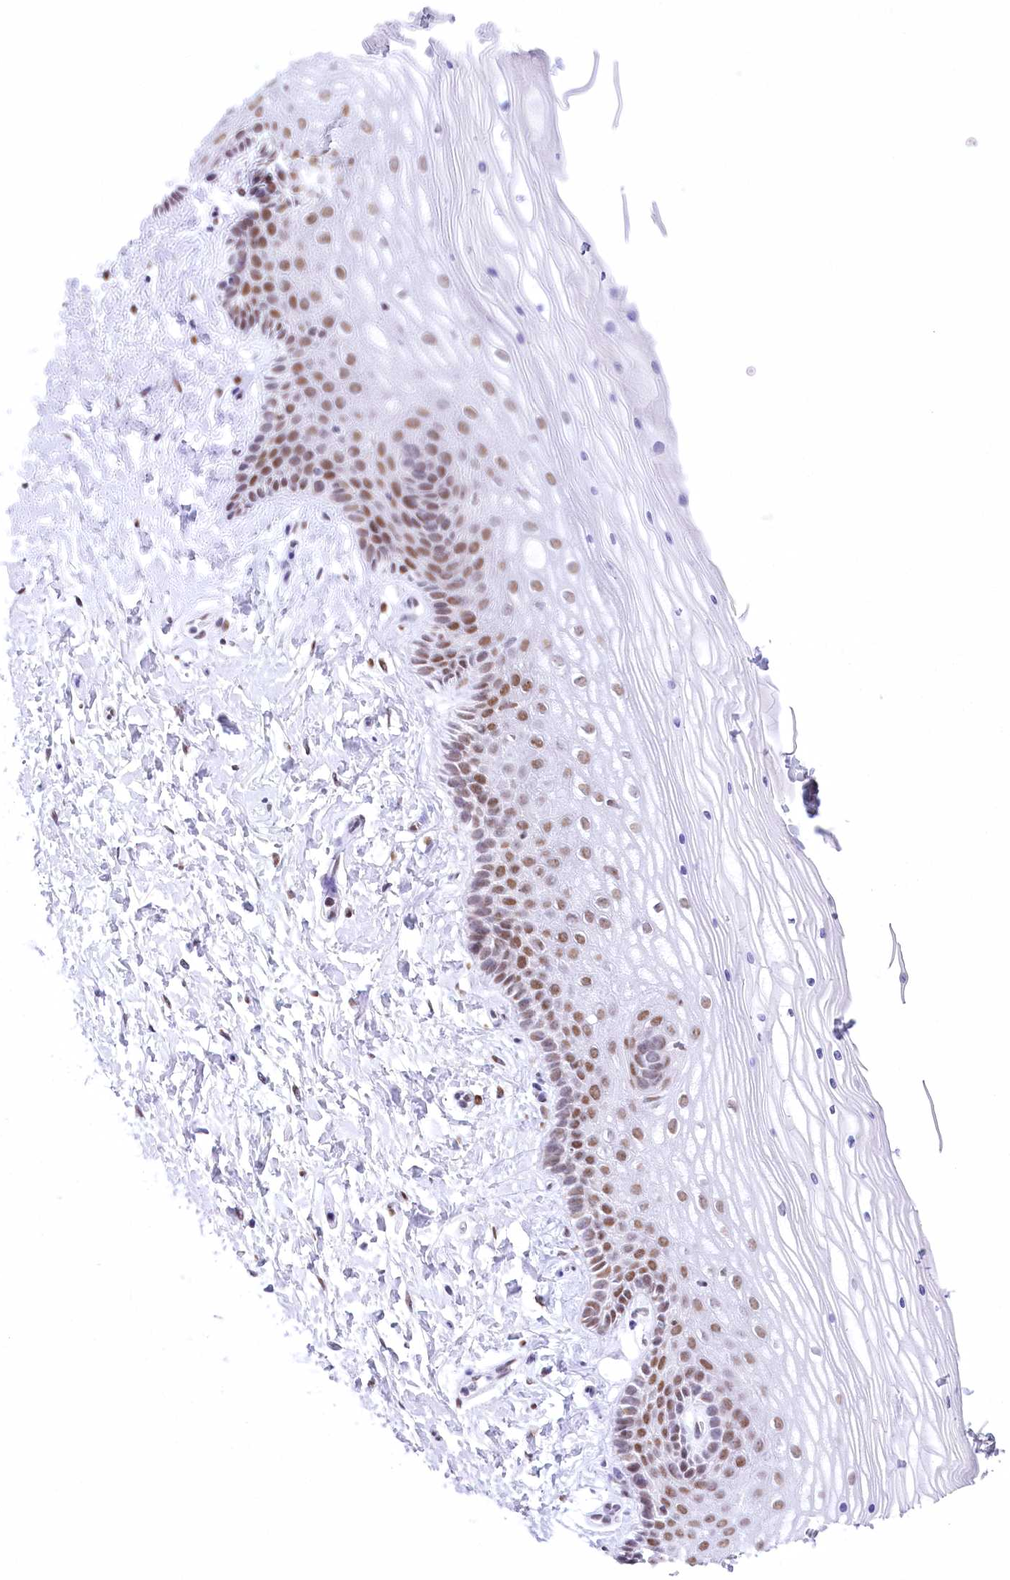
{"staining": {"intensity": "moderate", "quantity": "25%-75%", "location": "nuclear"}, "tissue": "vagina", "cell_type": "Squamous epithelial cells", "image_type": "normal", "snomed": [{"axis": "morphology", "description": "Normal tissue, NOS"}, {"axis": "topography", "description": "Vagina"}, {"axis": "topography", "description": "Cervix"}], "caption": "Immunohistochemistry of benign vagina reveals medium levels of moderate nuclear positivity in about 25%-75% of squamous epithelial cells.", "gene": "HNRNPA0", "patient": {"sex": "female", "age": 40}}